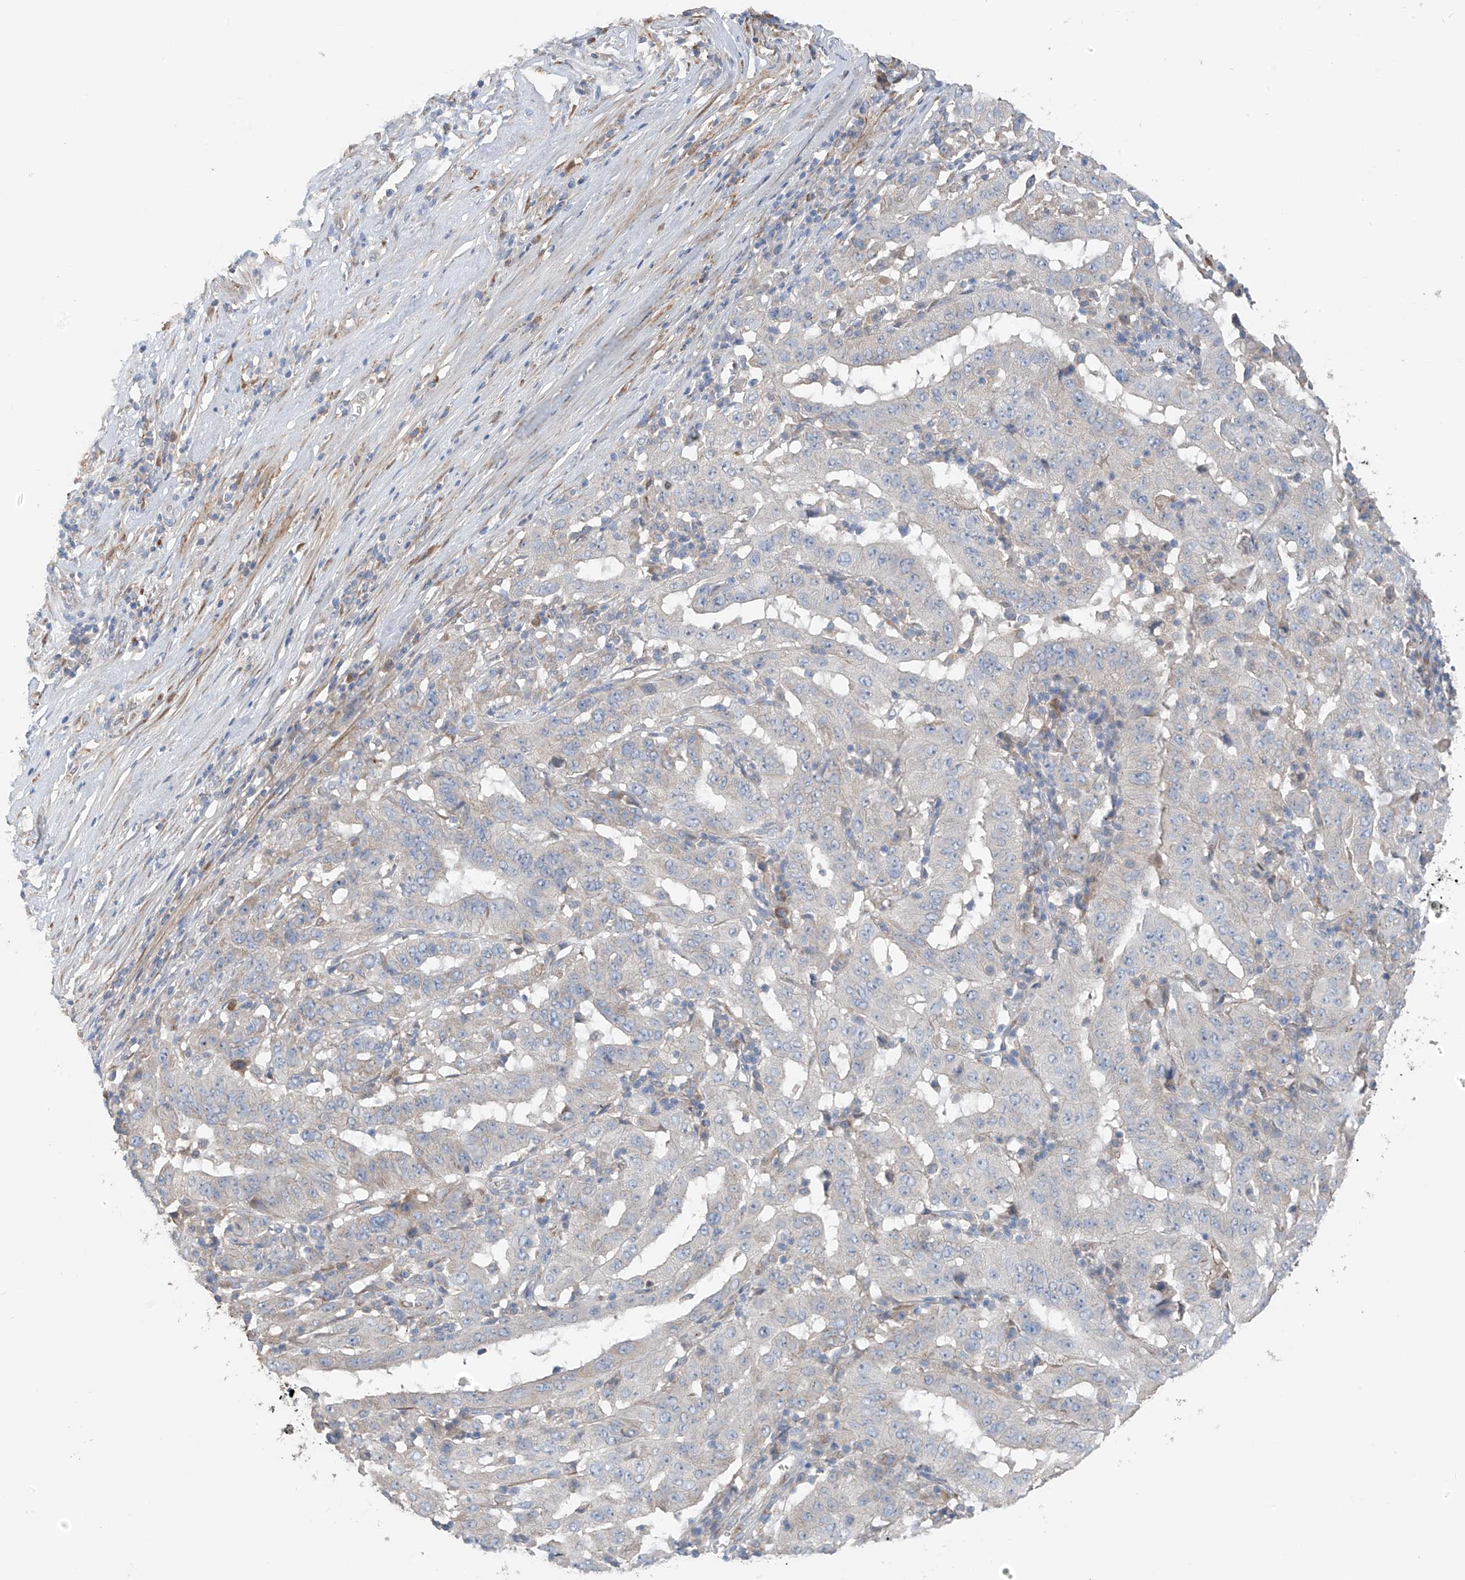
{"staining": {"intensity": "negative", "quantity": "none", "location": "none"}, "tissue": "pancreatic cancer", "cell_type": "Tumor cells", "image_type": "cancer", "snomed": [{"axis": "morphology", "description": "Adenocarcinoma, NOS"}, {"axis": "topography", "description": "Pancreas"}], "caption": "Micrograph shows no significant protein expression in tumor cells of pancreatic adenocarcinoma.", "gene": "GALNTL6", "patient": {"sex": "male", "age": 63}}